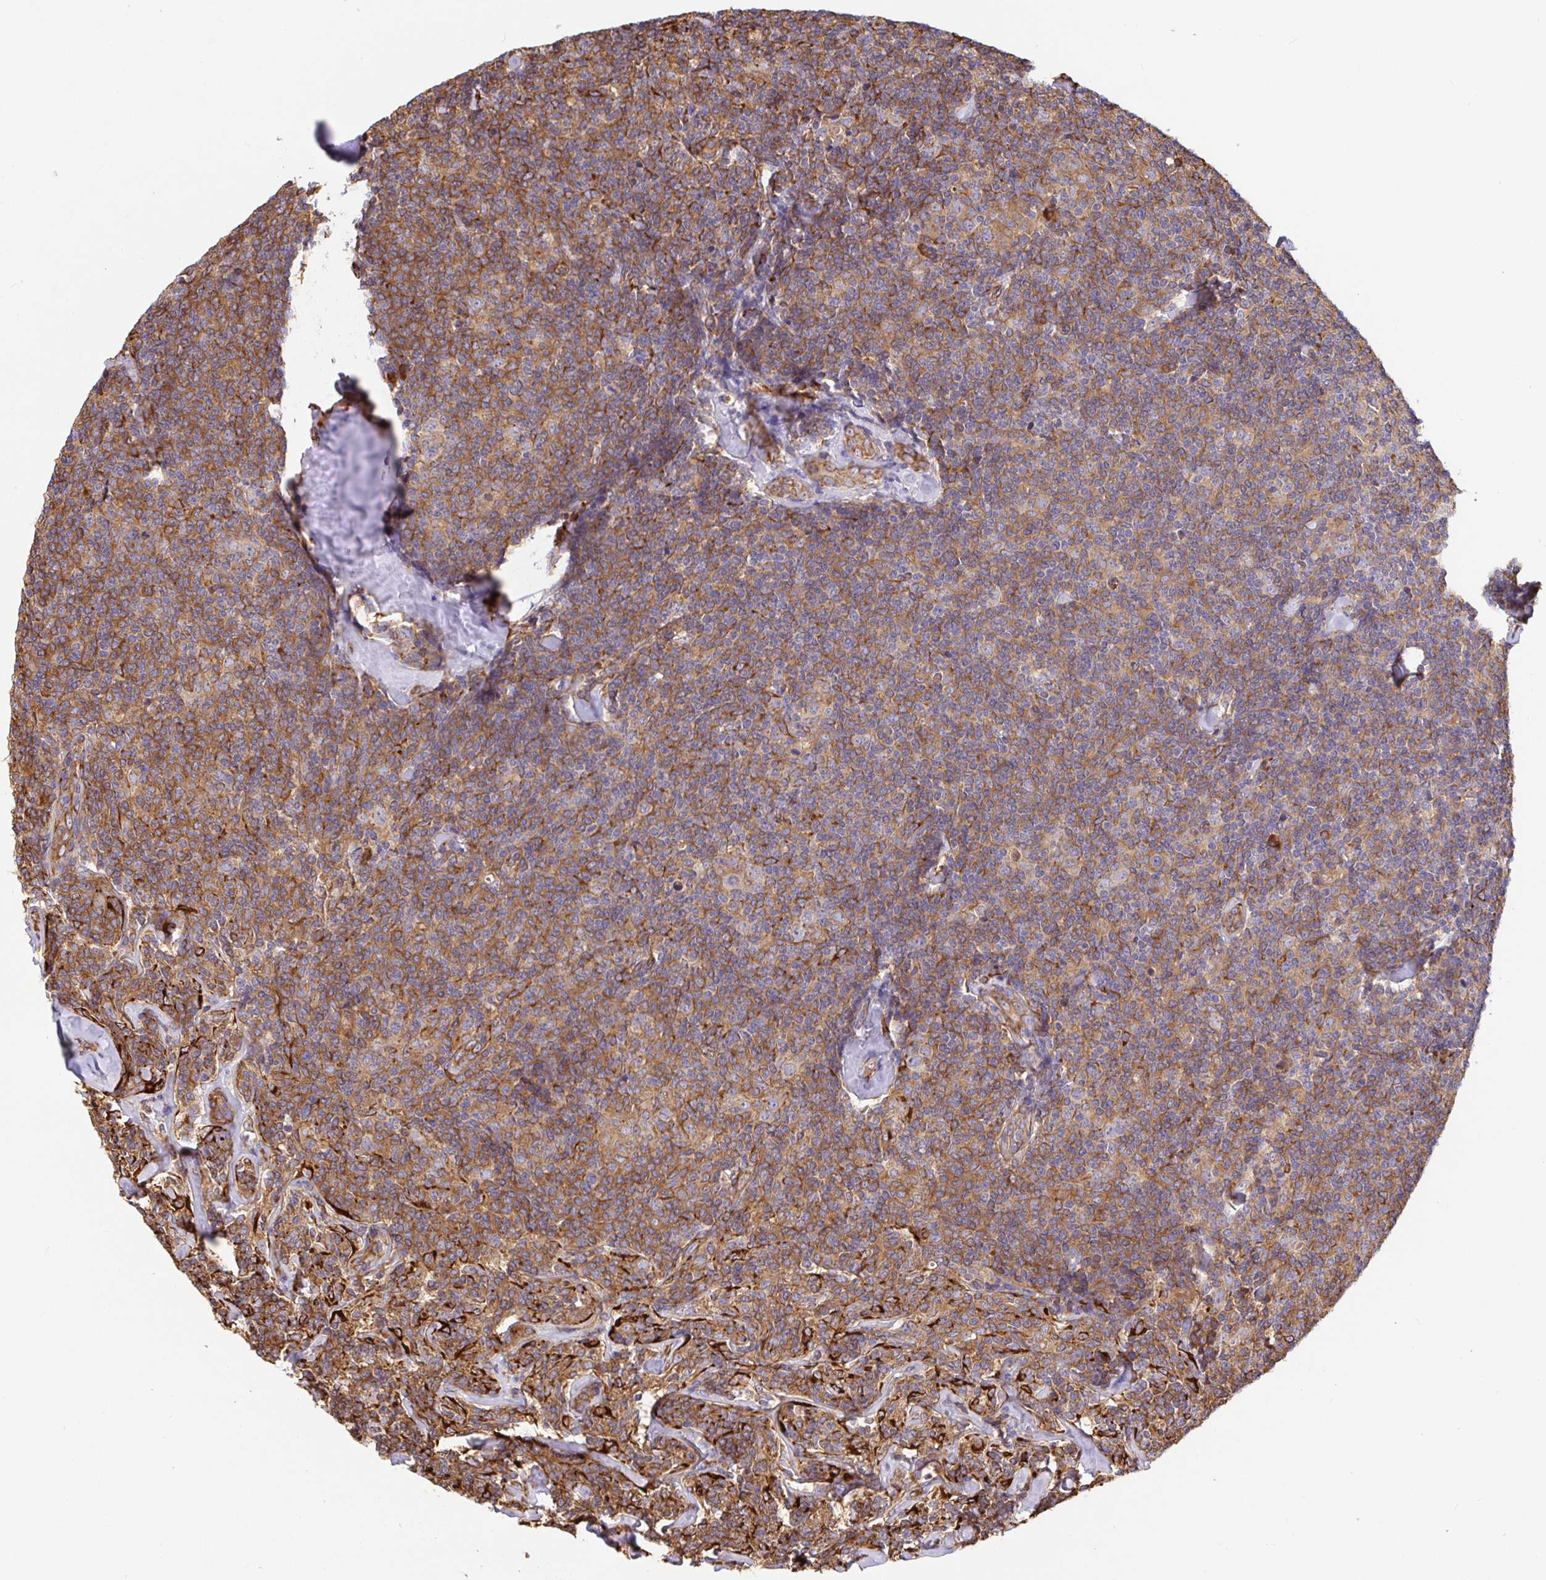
{"staining": {"intensity": "moderate", "quantity": ">75%", "location": "cytoplasmic/membranous"}, "tissue": "lymphoma", "cell_type": "Tumor cells", "image_type": "cancer", "snomed": [{"axis": "morphology", "description": "Malignant lymphoma, non-Hodgkin's type, Low grade"}, {"axis": "topography", "description": "Lymph node"}], "caption": "Moderate cytoplasmic/membranous positivity is identified in about >75% of tumor cells in malignant lymphoma, non-Hodgkin's type (low-grade).", "gene": "MAOA", "patient": {"sex": "female", "age": 56}}